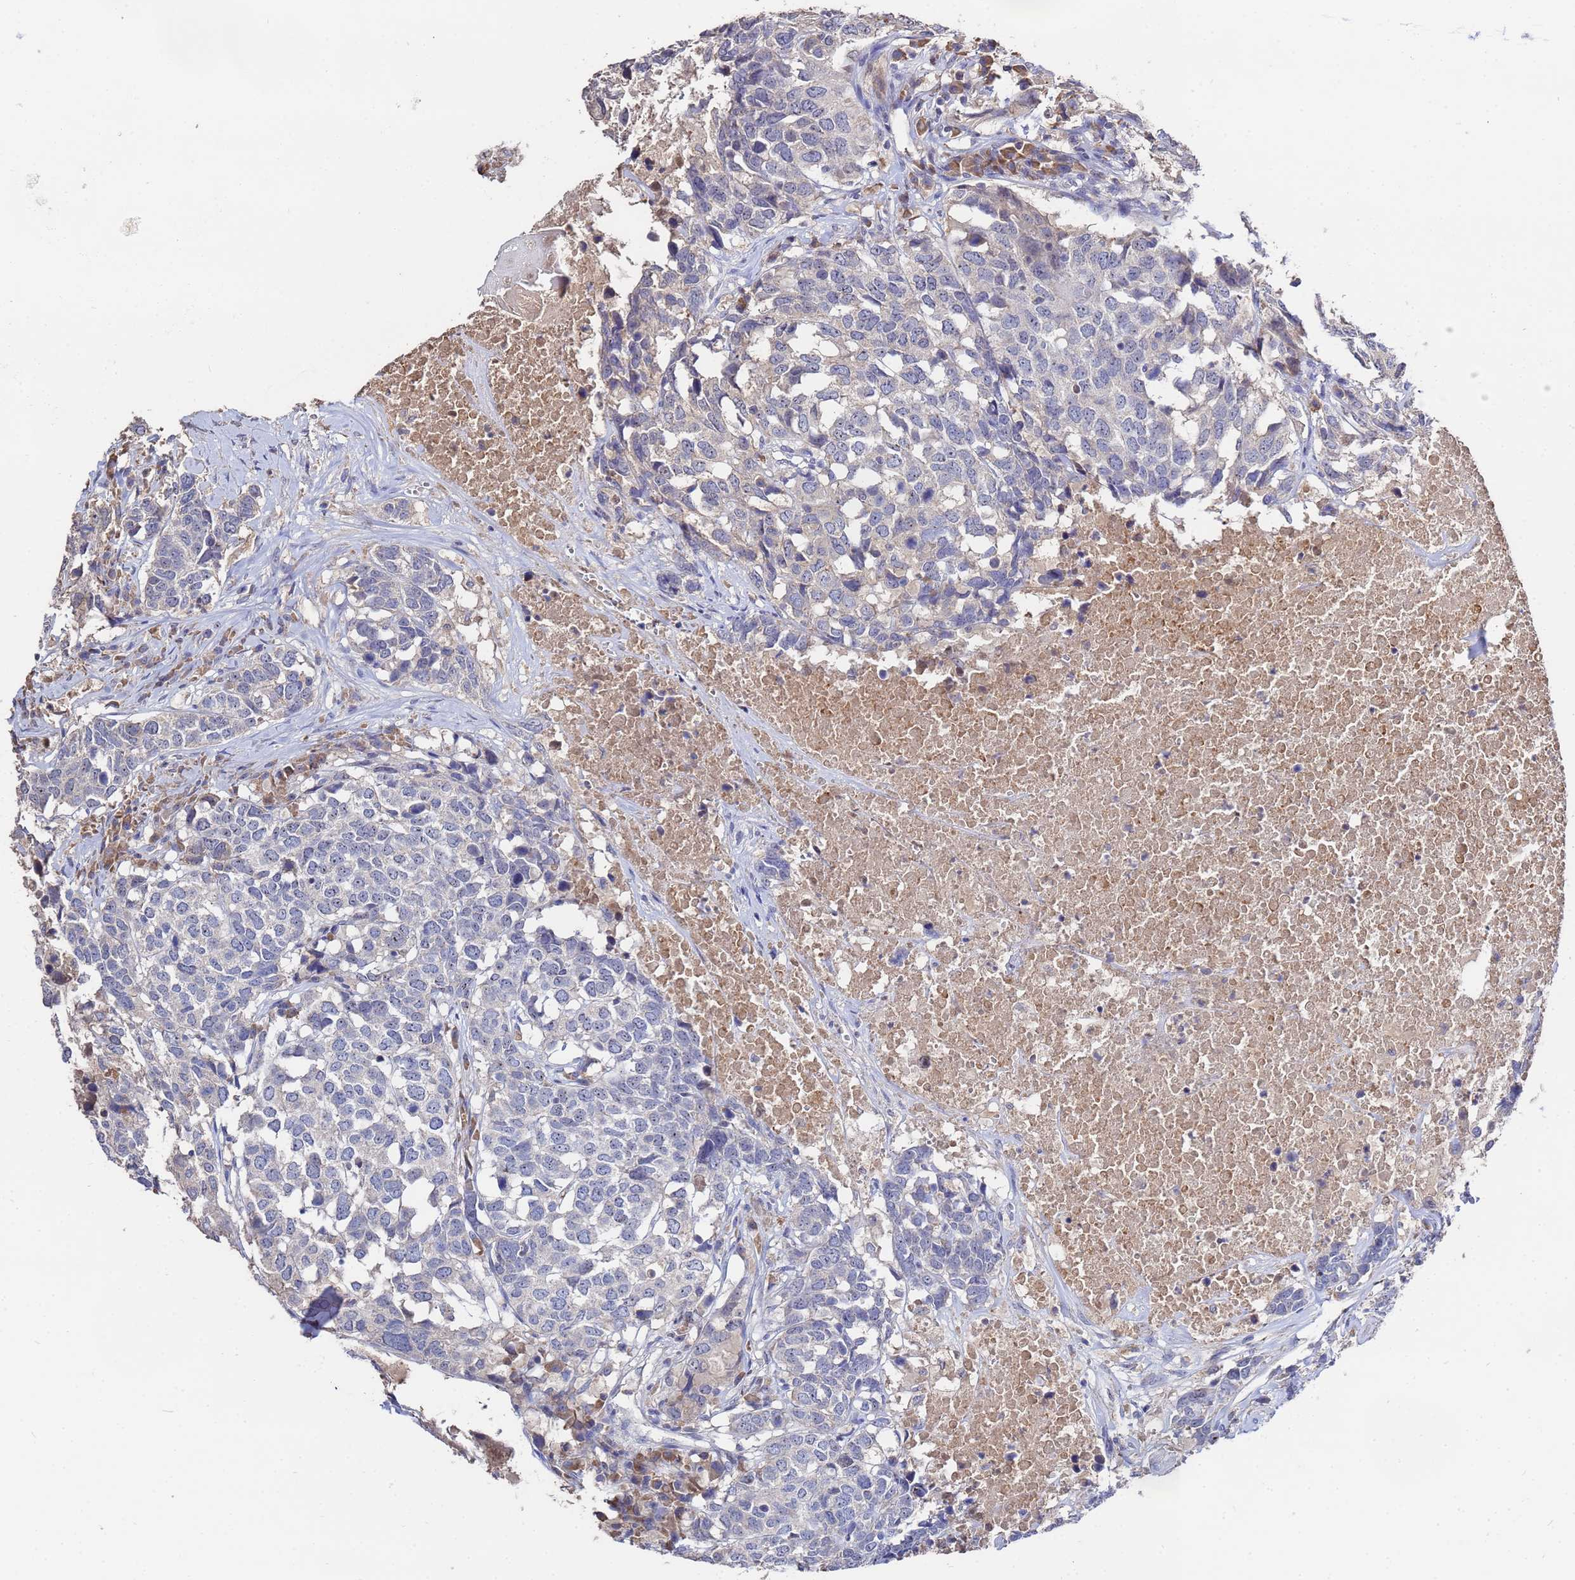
{"staining": {"intensity": "negative", "quantity": "none", "location": "none"}, "tissue": "head and neck cancer", "cell_type": "Tumor cells", "image_type": "cancer", "snomed": [{"axis": "morphology", "description": "Squamous cell carcinoma, NOS"}, {"axis": "topography", "description": "Head-Neck"}], "caption": "There is no significant expression in tumor cells of head and neck cancer. (Brightfield microscopy of DAB (3,3'-diaminobenzidine) immunohistochemistry (IHC) at high magnification).", "gene": "TCP10L", "patient": {"sex": "male", "age": 66}}